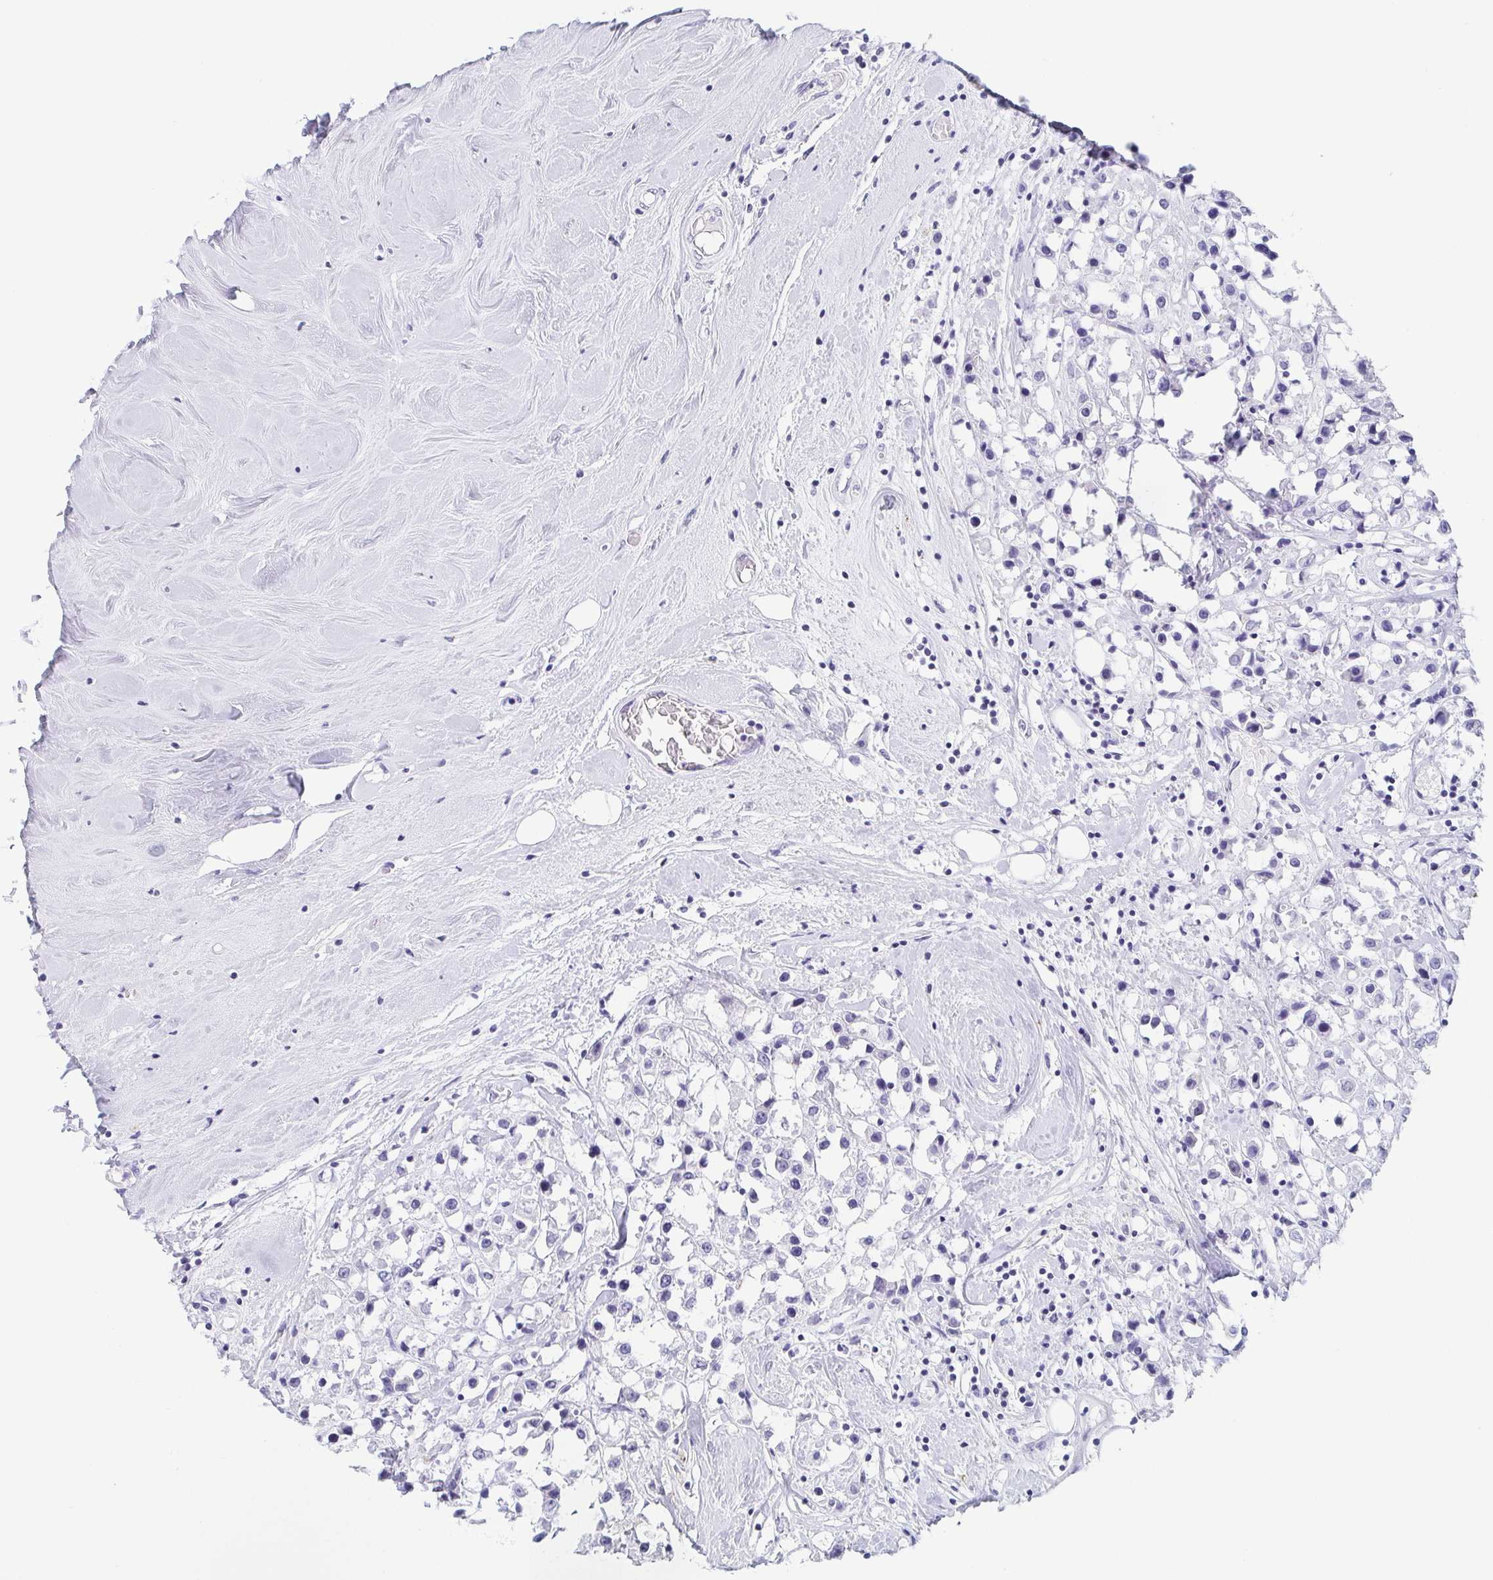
{"staining": {"intensity": "negative", "quantity": "none", "location": "none"}, "tissue": "breast cancer", "cell_type": "Tumor cells", "image_type": "cancer", "snomed": [{"axis": "morphology", "description": "Duct carcinoma"}, {"axis": "topography", "description": "Breast"}], "caption": "A high-resolution histopathology image shows IHC staining of breast invasive ductal carcinoma, which exhibits no significant positivity in tumor cells.", "gene": "REG4", "patient": {"sex": "female", "age": 61}}